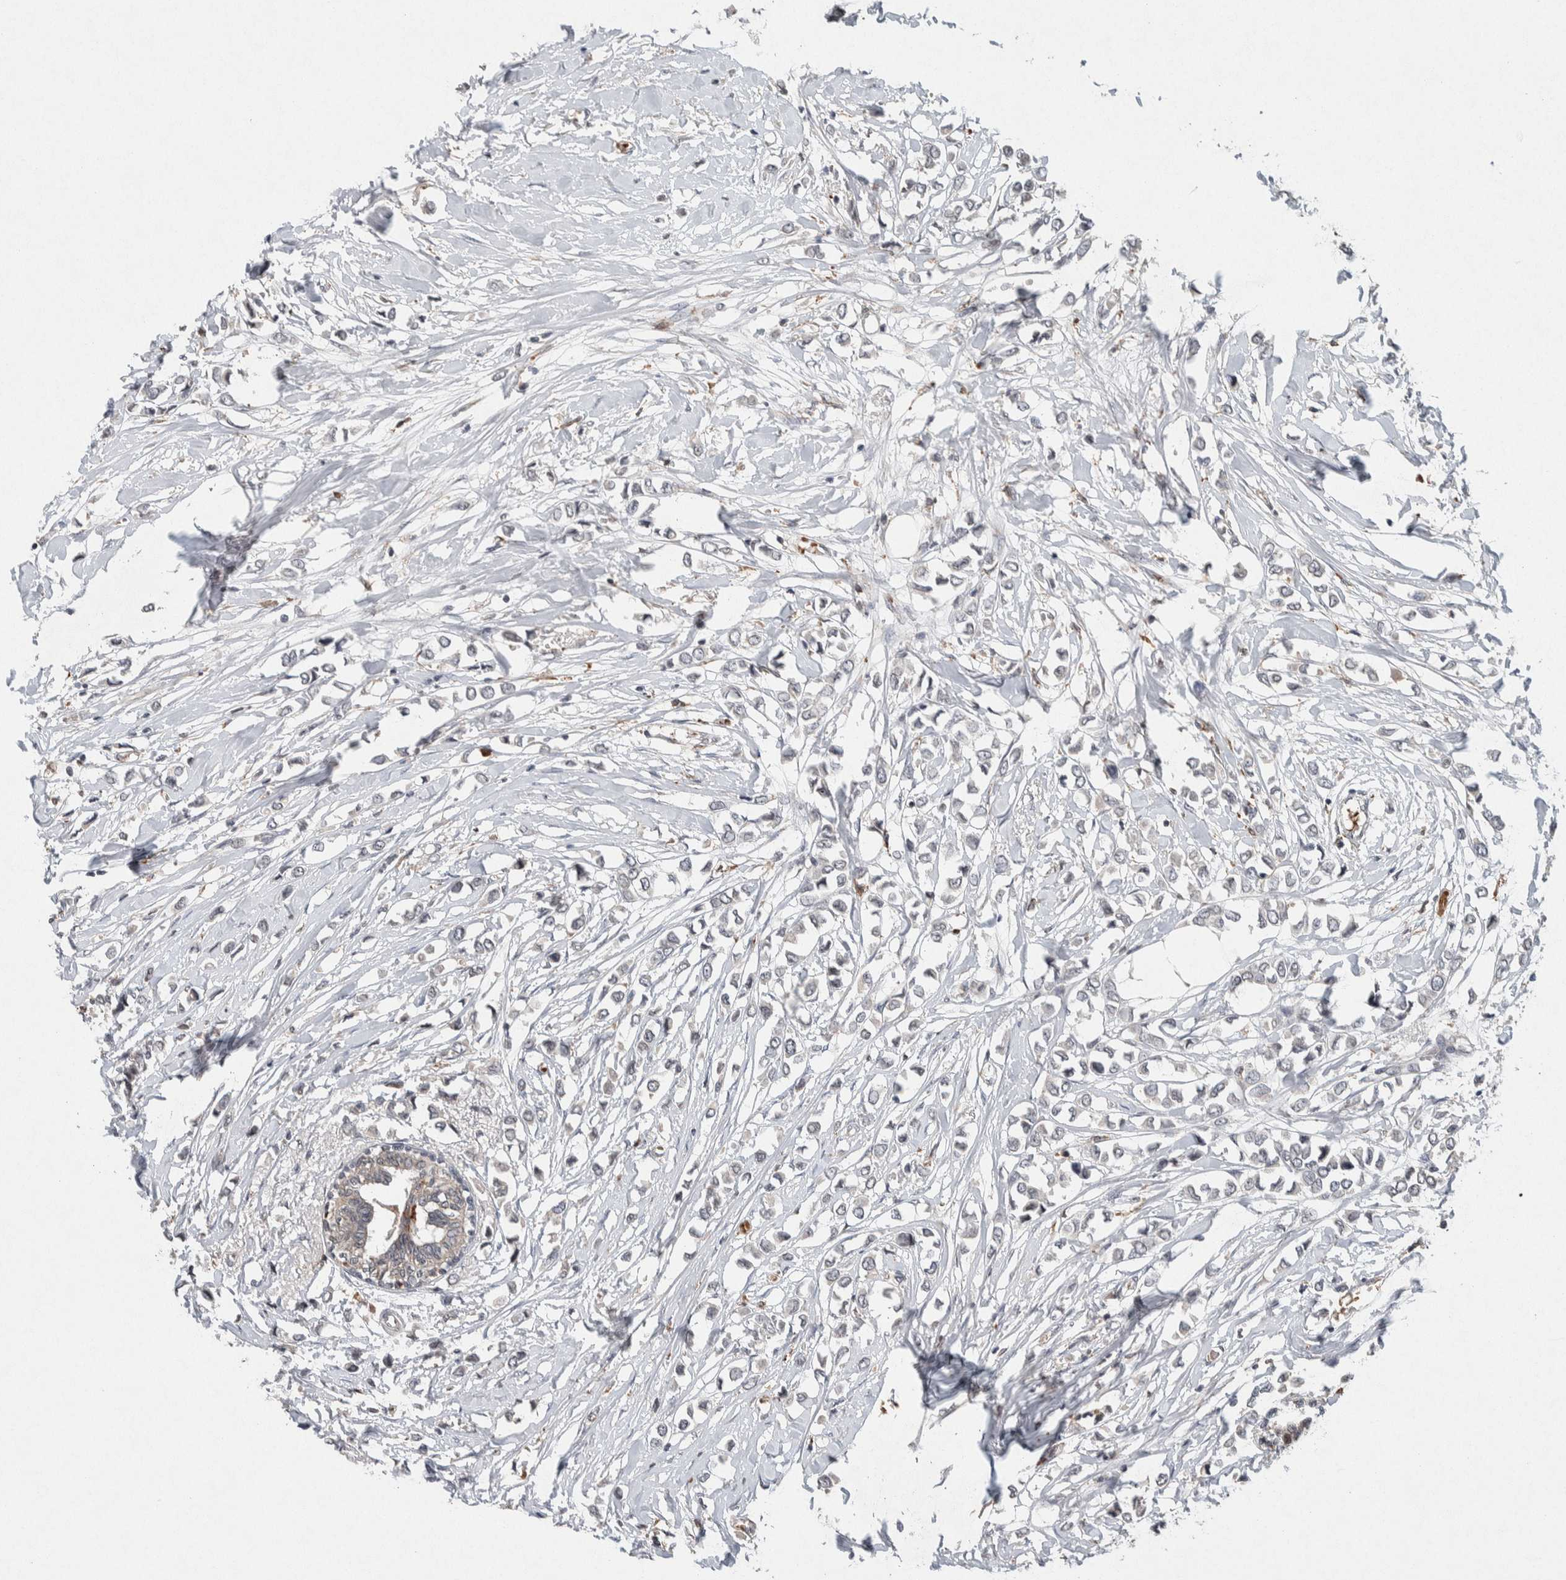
{"staining": {"intensity": "negative", "quantity": "none", "location": "none"}, "tissue": "breast cancer", "cell_type": "Tumor cells", "image_type": "cancer", "snomed": [{"axis": "morphology", "description": "Lobular carcinoma"}, {"axis": "topography", "description": "Breast"}], "caption": "Immunohistochemistry image of neoplastic tissue: human breast cancer (lobular carcinoma) stained with DAB exhibits no significant protein positivity in tumor cells.", "gene": "KCNK1", "patient": {"sex": "female", "age": 51}}